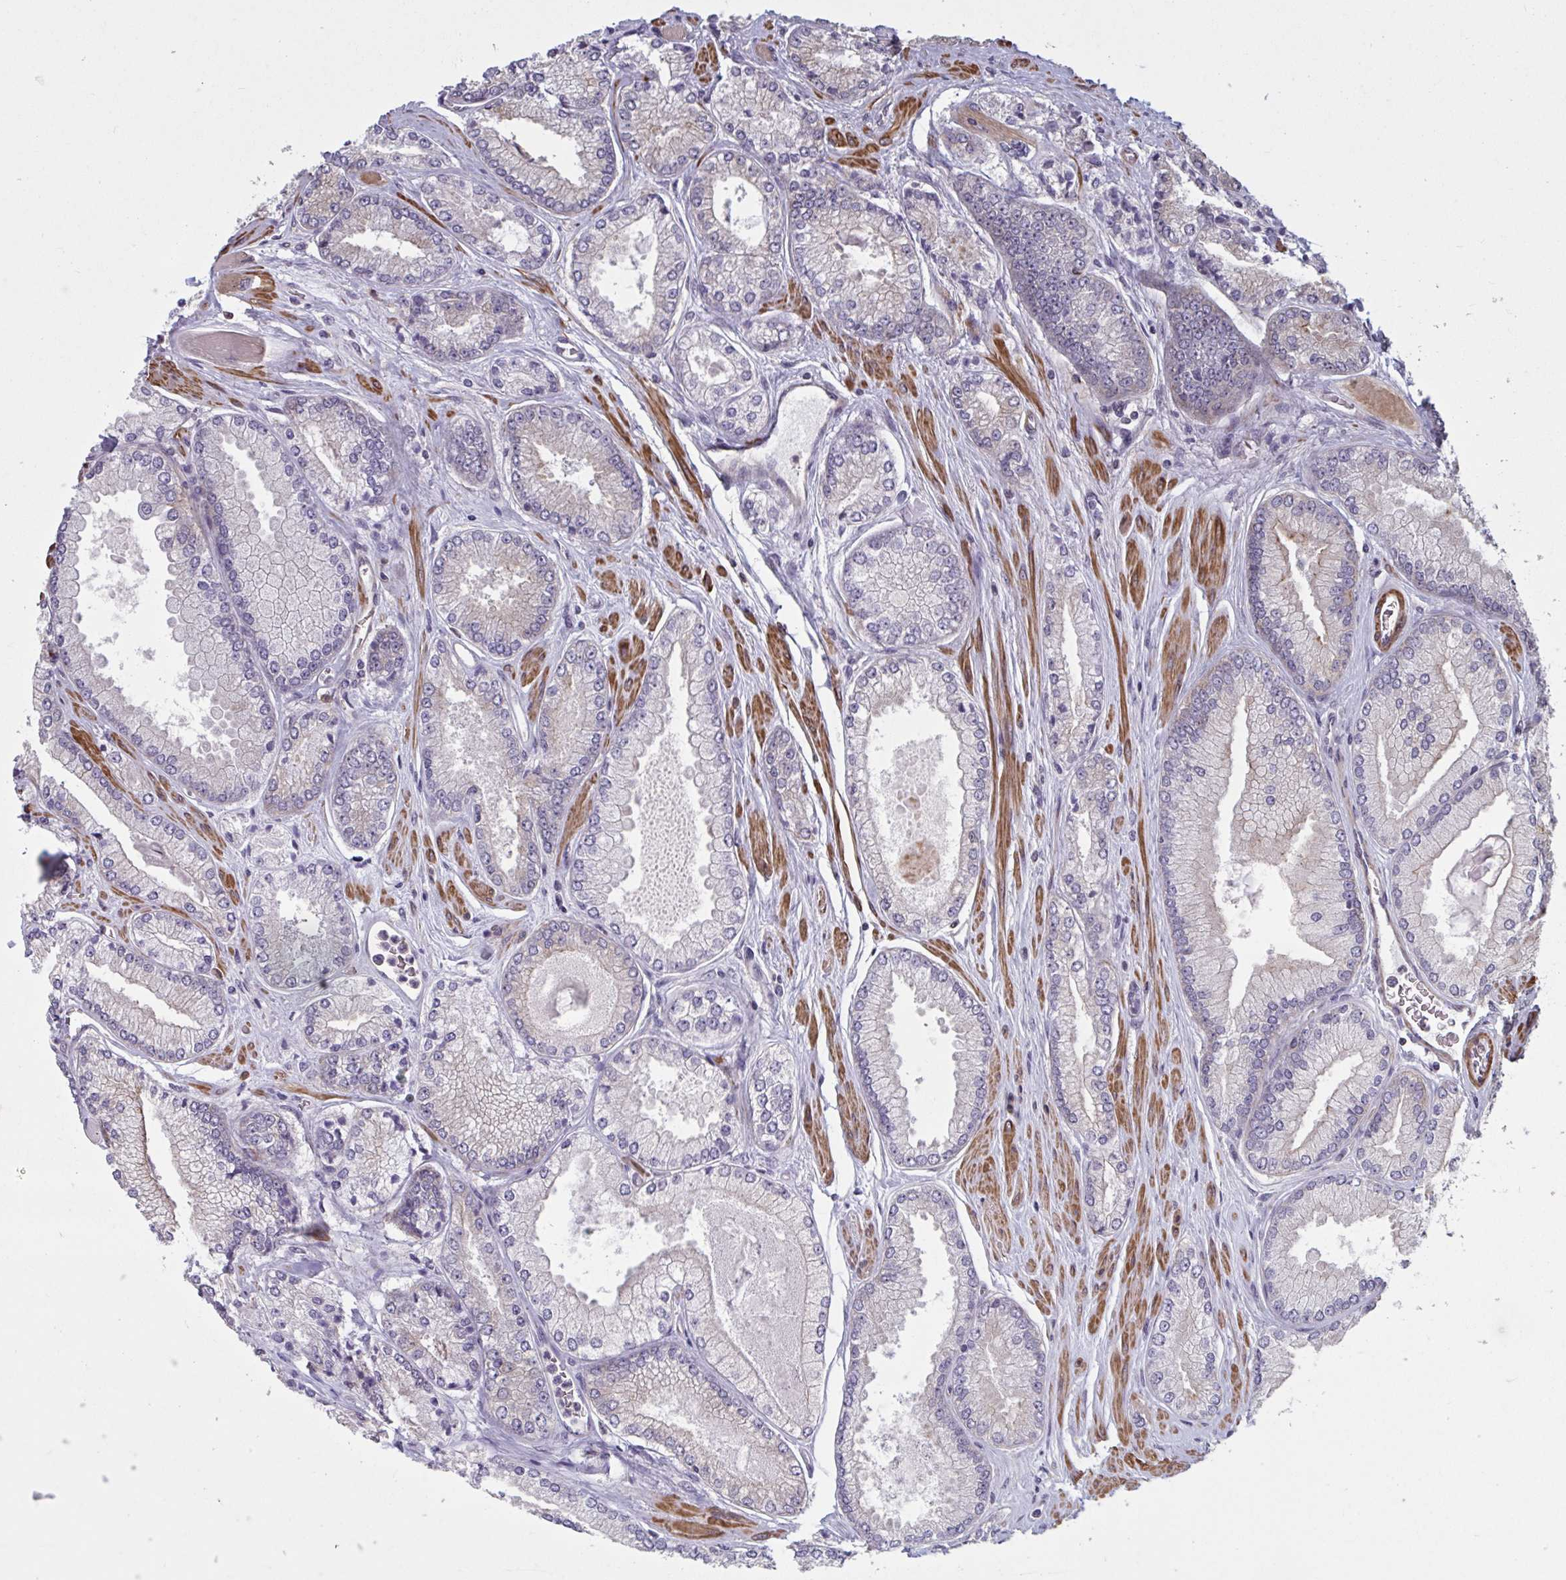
{"staining": {"intensity": "negative", "quantity": "none", "location": "none"}, "tissue": "prostate cancer", "cell_type": "Tumor cells", "image_type": "cancer", "snomed": [{"axis": "morphology", "description": "Adenocarcinoma, Low grade"}, {"axis": "topography", "description": "Prostate"}], "caption": "This is a image of immunohistochemistry (IHC) staining of prostate cancer, which shows no staining in tumor cells.", "gene": "IPO5", "patient": {"sex": "male", "age": 67}}